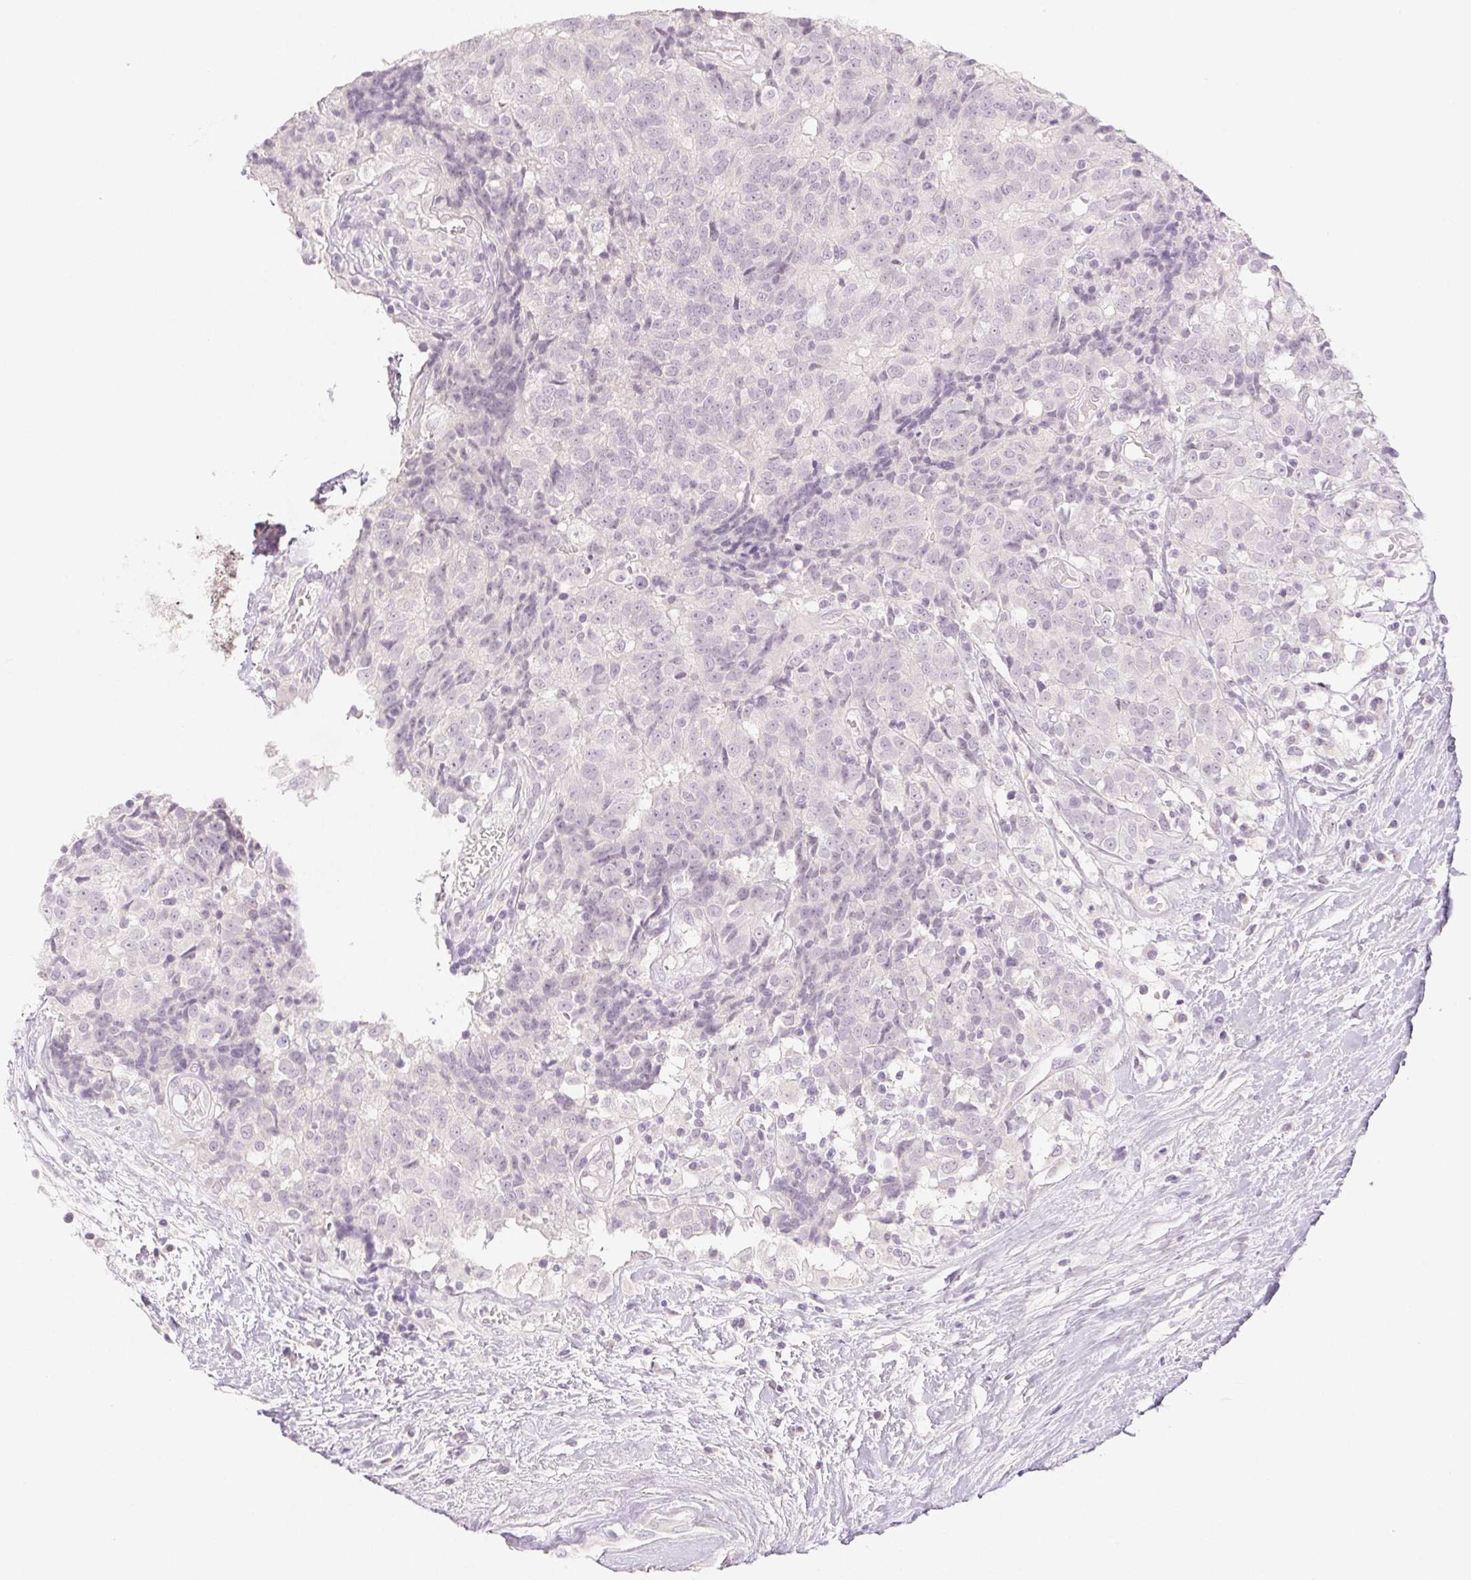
{"staining": {"intensity": "negative", "quantity": "none", "location": "none"}, "tissue": "prostate cancer", "cell_type": "Tumor cells", "image_type": "cancer", "snomed": [{"axis": "morphology", "description": "Adenocarcinoma, High grade"}, {"axis": "topography", "description": "Prostate and seminal vesicle, NOS"}], "caption": "The histopathology image exhibits no significant expression in tumor cells of prostate cancer.", "gene": "PI3", "patient": {"sex": "male", "age": 60}}